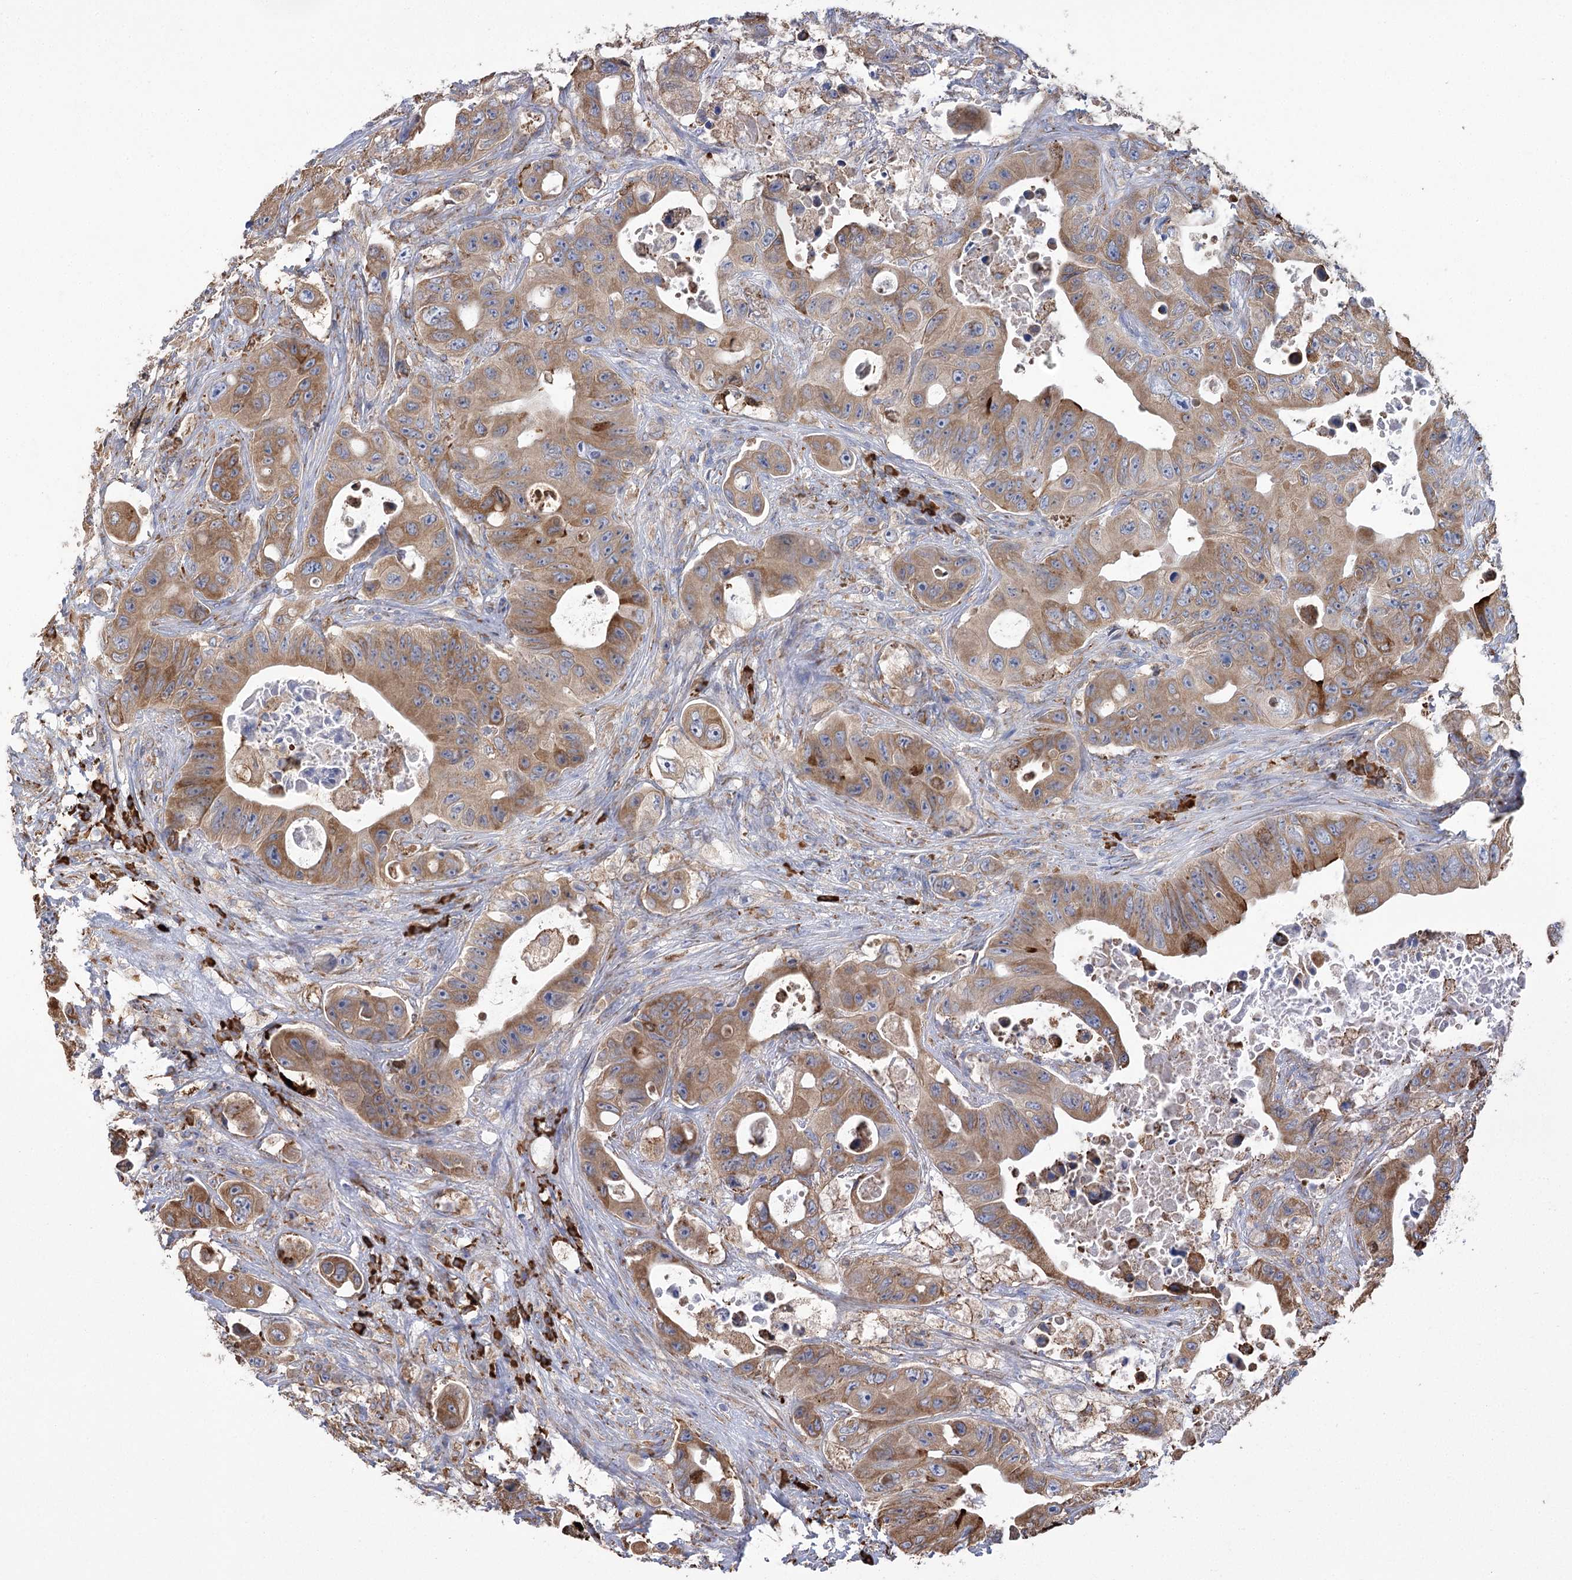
{"staining": {"intensity": "moderate", "quantity": ">75%", "location": "cytoplasmic/membranous"}, "tissue": "colorectal cancer", "cell_type": "Tumor cells", "image_type": "cancer", "snomed": [{"axis": "morphology", "description": "Adenocarcinoma, NOS"}, {"axis": "topography", "description": "Colon"}], "caption": "Tumor cells display medium levels of moderate cytoplasmic/membranous positivity in approximately >75% of cells in human colorectal cancer (adenocarcinoma).", "gene": "METTL24", "patient": {"sex": "female", "age": 46}}